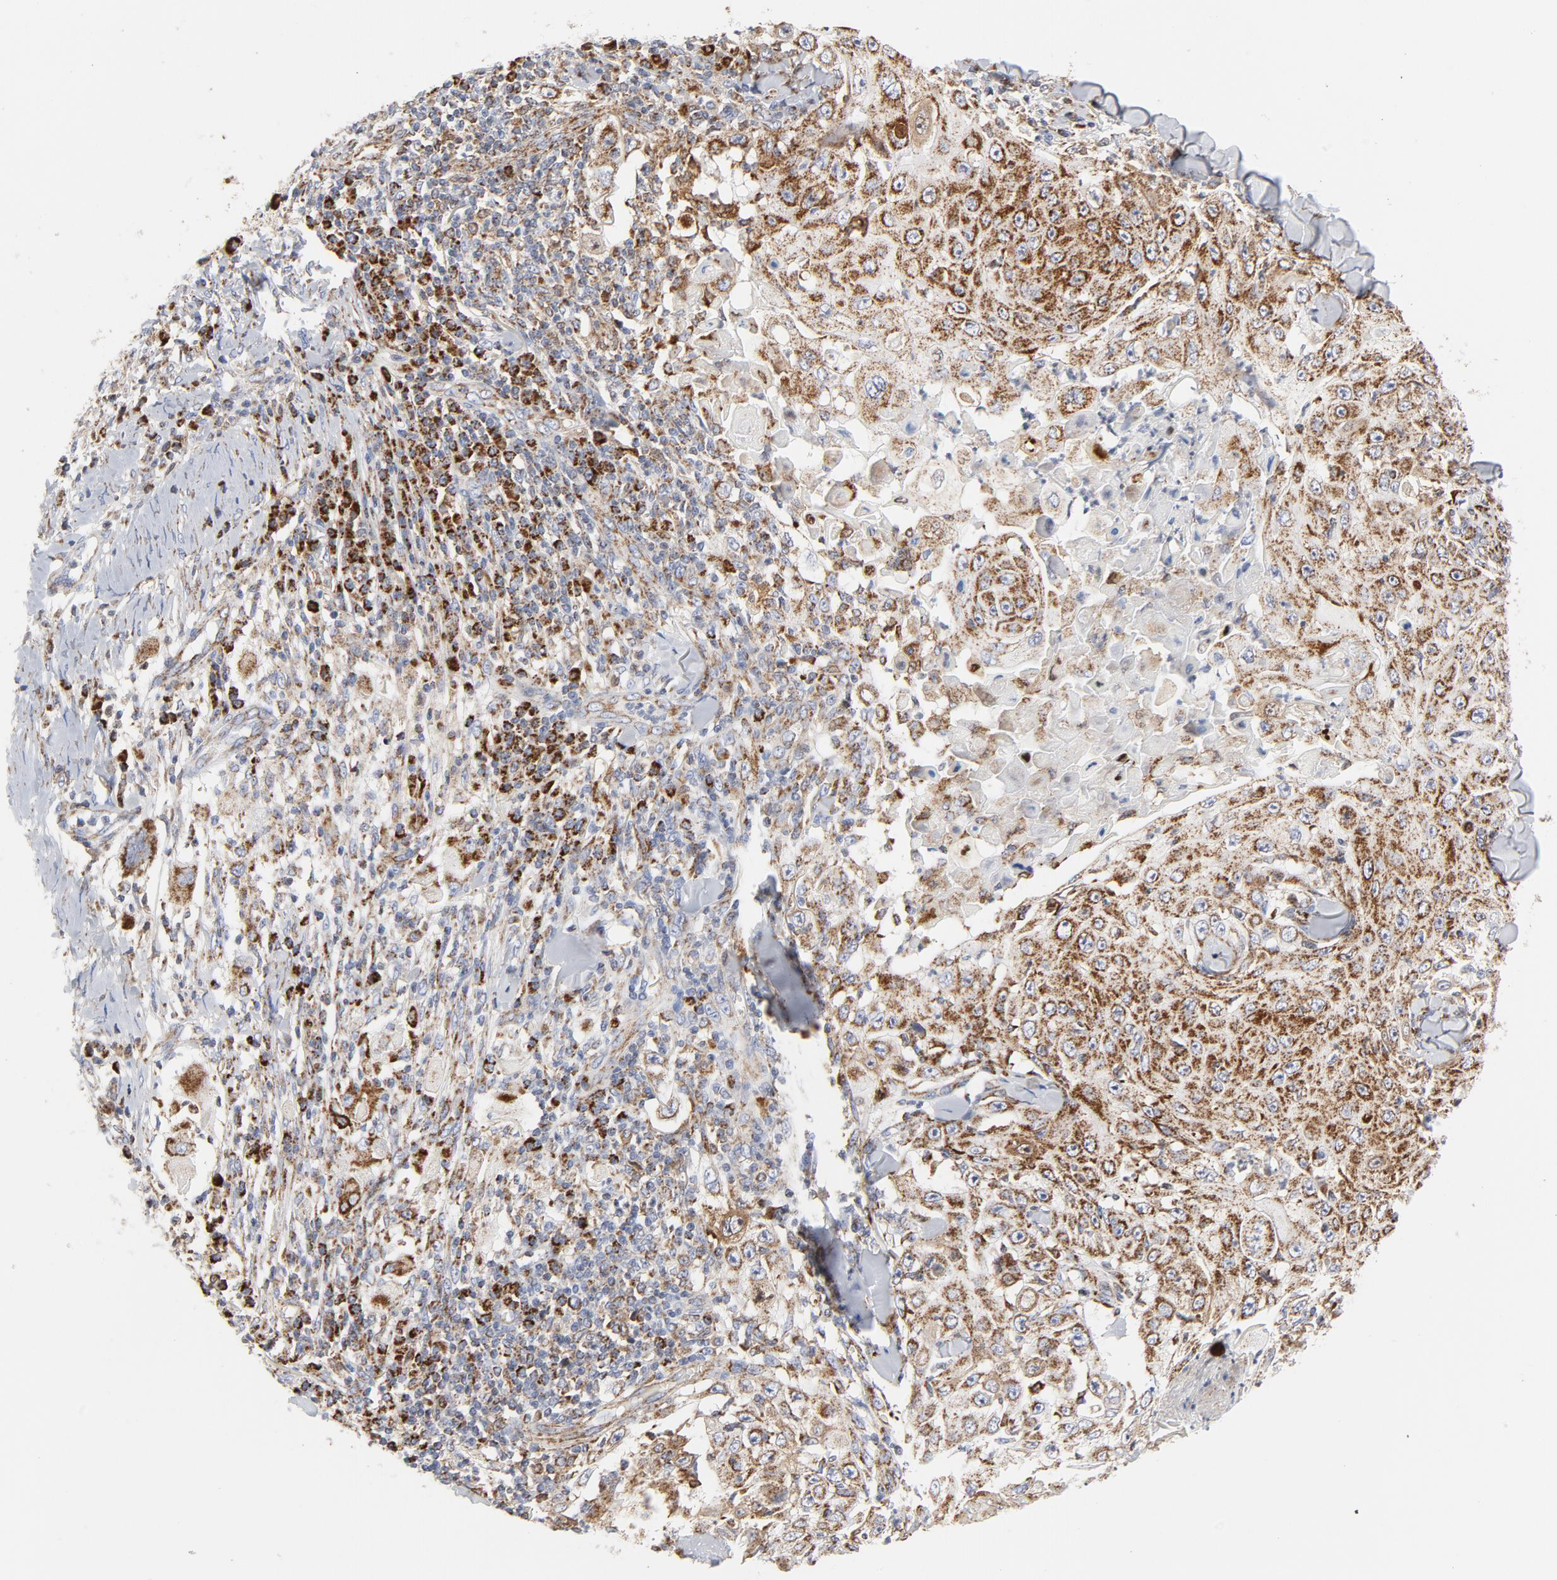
{"staining": {"intensity": "strong", "quantity": ">75%", "location": "cytoplasmic/membranous"}, "tissue": "skin cancer", "cell_type": "Tumor cells", "image_type": "cancer", "snomed": [{"axis": "morphology", "description": "Squamous cell carcinoma, NOS"}, {"axis": "topography", "description": "Skin"}], "caption": "Approximately >75% of tumor cells in skin cancer demonstrate strong cytoplasmic/membranous protein positivity as visualized by brown immunohistochemical staining.", "gene": "CYCS", "patient": {"sex": "male", "age": 86}}